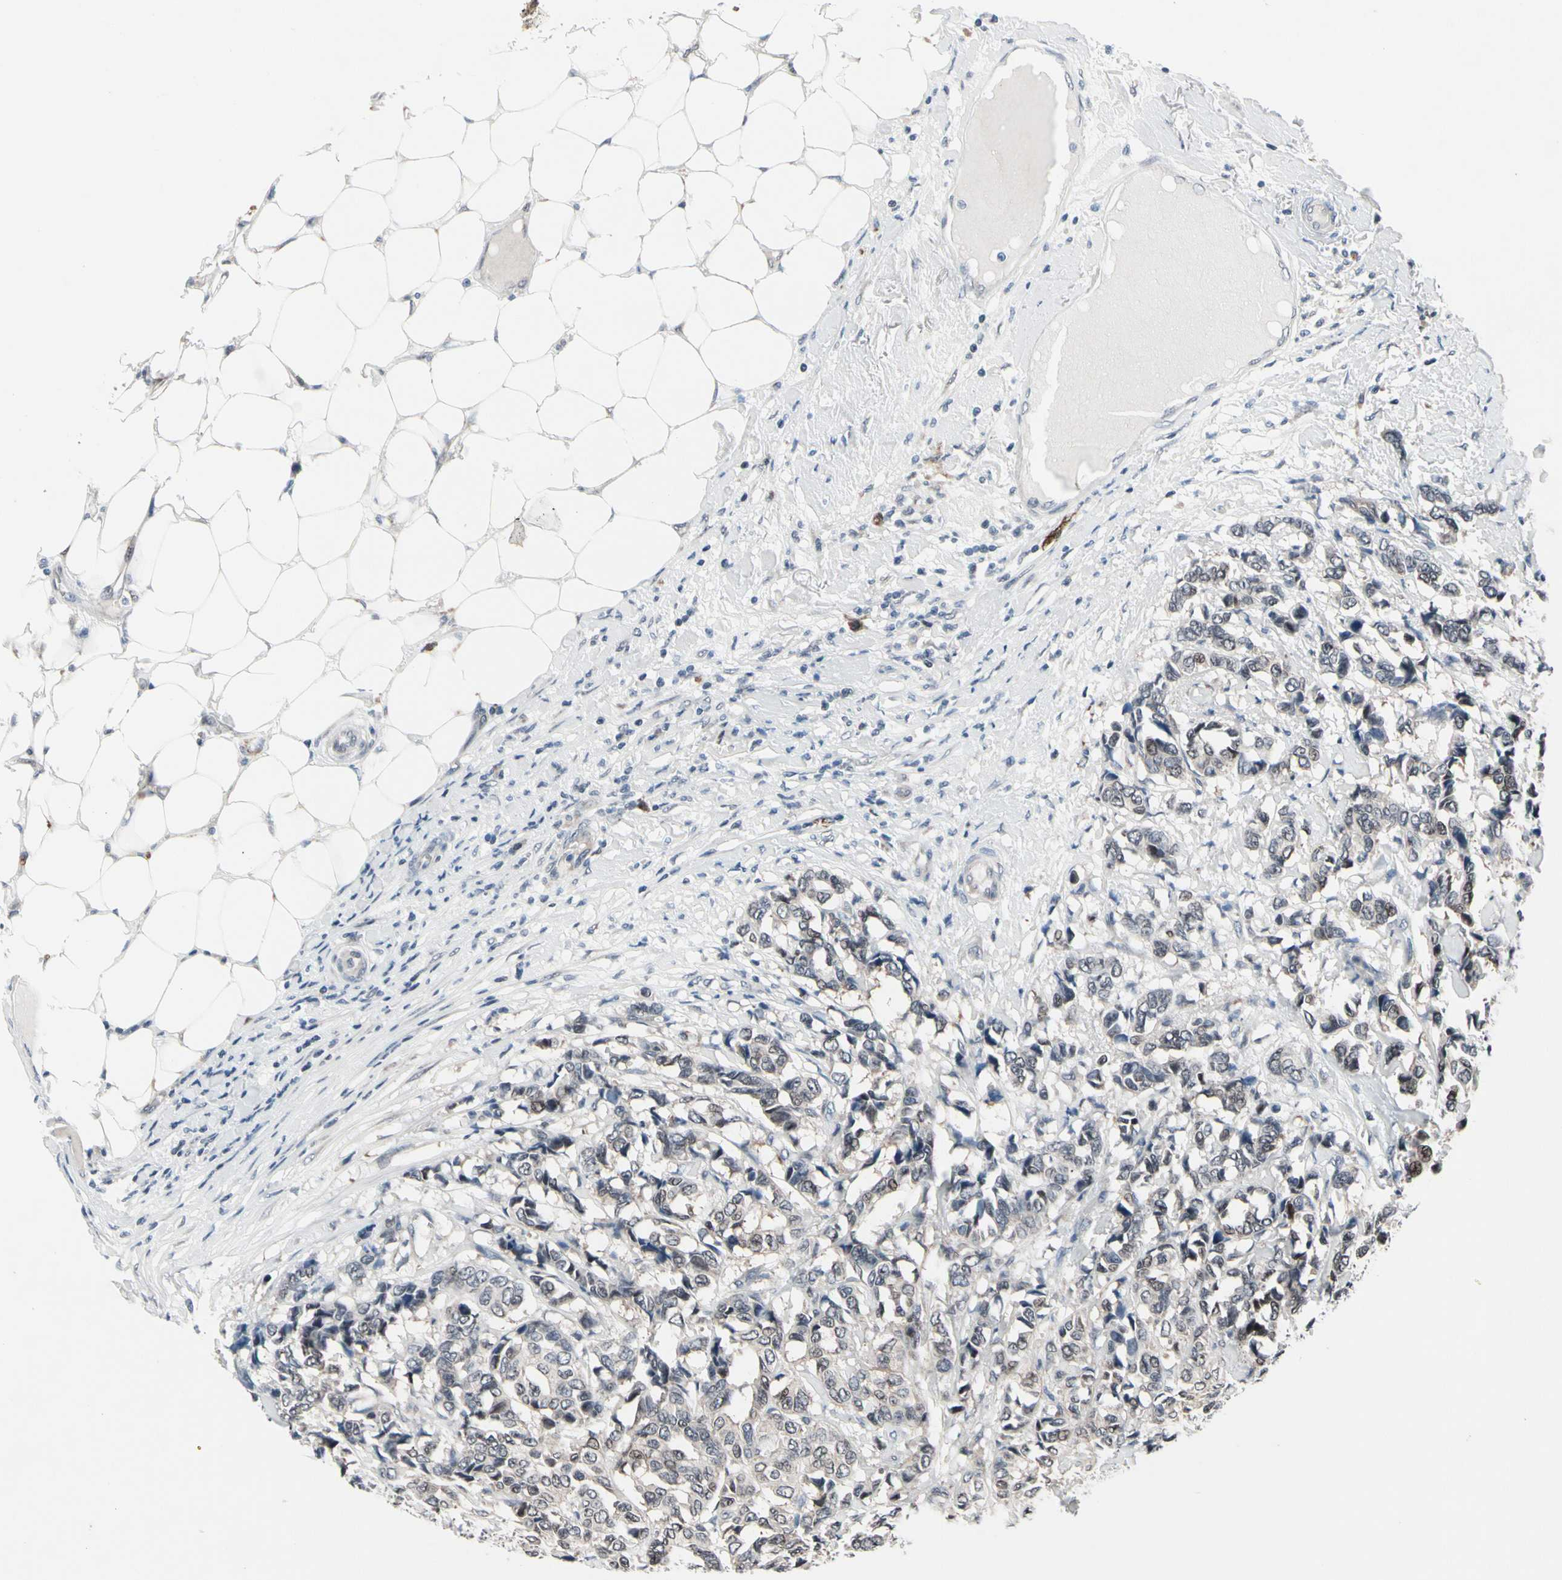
{"staining": {"intensity": "weak", "quantity": "<25%", "location": "cytoplasmic/membranous,nuclear"}, "tissue": "breast cancer", "cell_type": "Tumor cells", "image_type": "cancer", "snomed": [{"axis": "morphology", "description": "Duct carcinoma"}, {"axis": "topography", "description": "Breast"}], "caption": "This is an IHC micrograph of breast cancer (infiltrating ductal carcinoma). There is no staining in tumor cells.", "gene": "TXN", "patient": {"sex": "female", "age": 87}}